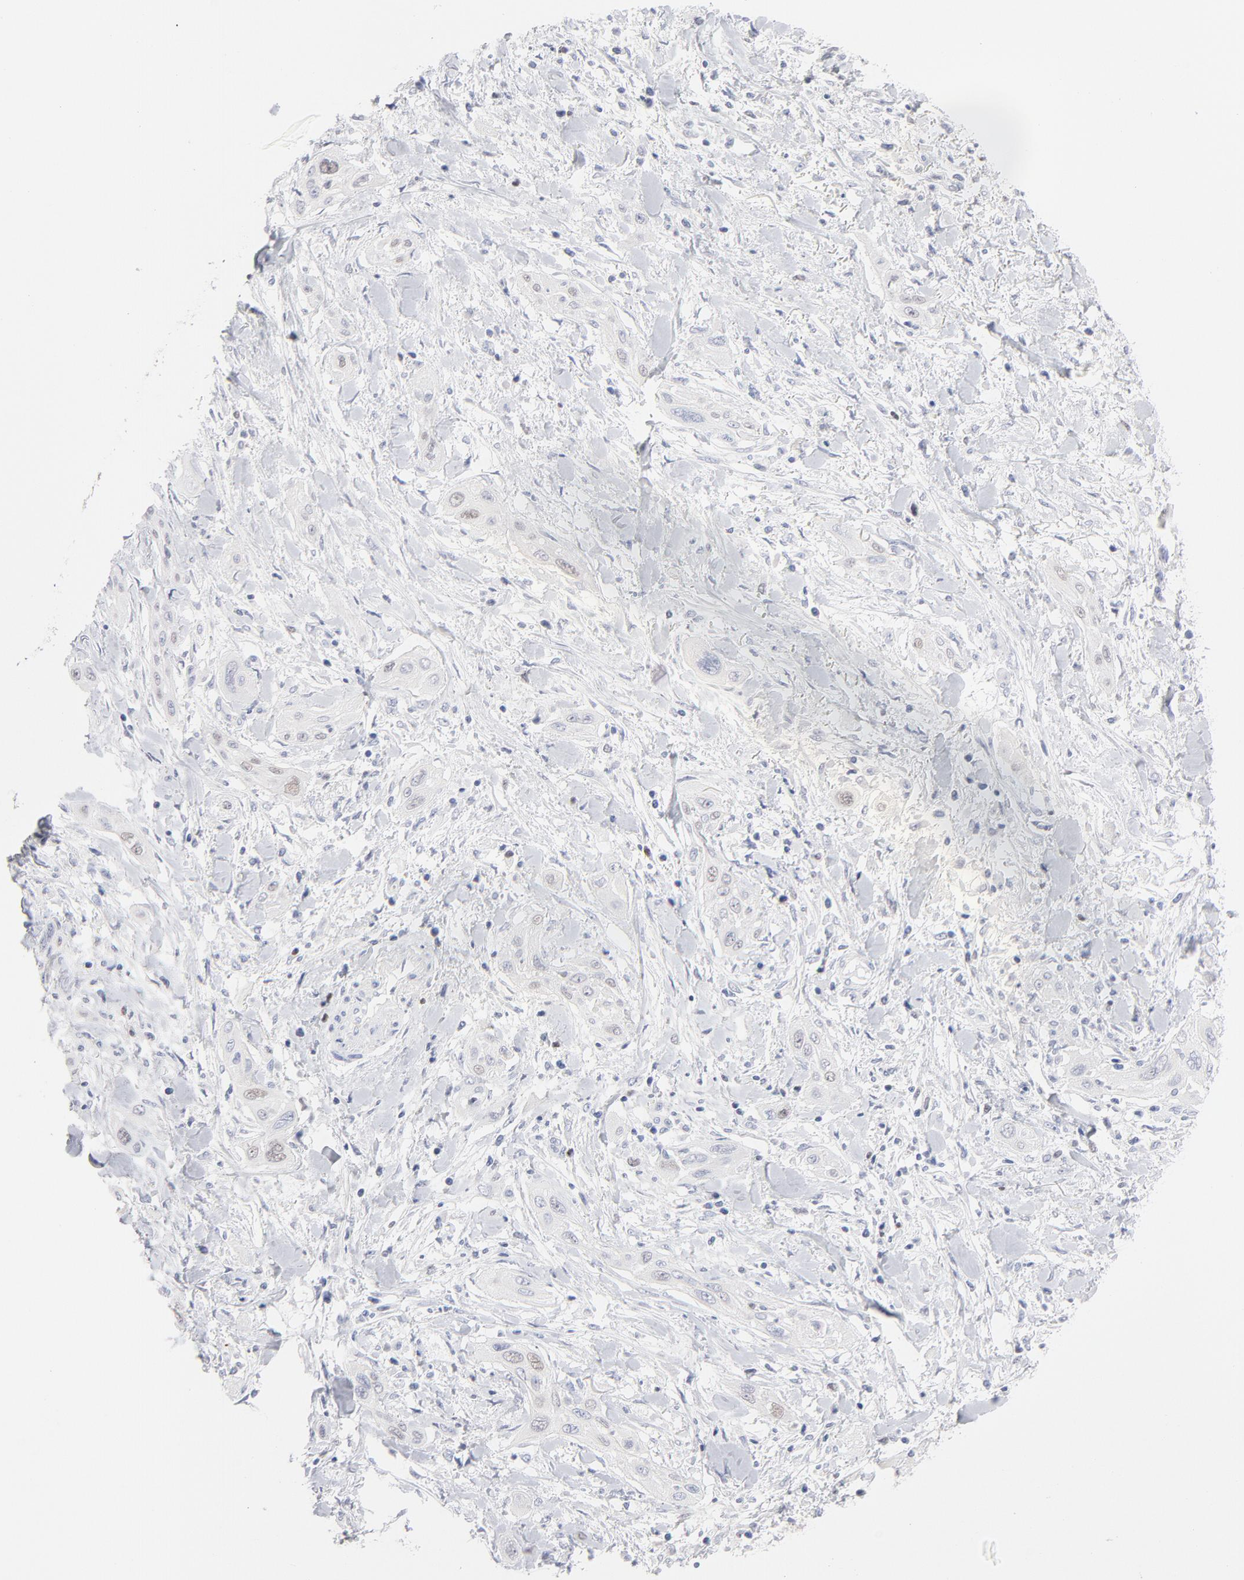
{"staining": {"intensity": "weak", "quantity": "<25%", "location": "nuclear"}, "tissue": "lung cancer", "cell_type": "Tumor cells", "image_type": "cancer", "snomed": [{"axis": "morphology", "description": "Squamous cell carcinoma, NOS"}, {"axis": "topography", "description": "Lung"}], "caption": "This is a image of immunohistochemistry (IHC) staining of lung cancer, which shows no expression in tumor cells. (DAB immunohistochemistry with hematoxylin counter stain).", "gene": "MCM7", "patient": {"sex": "female", "age": 47}}